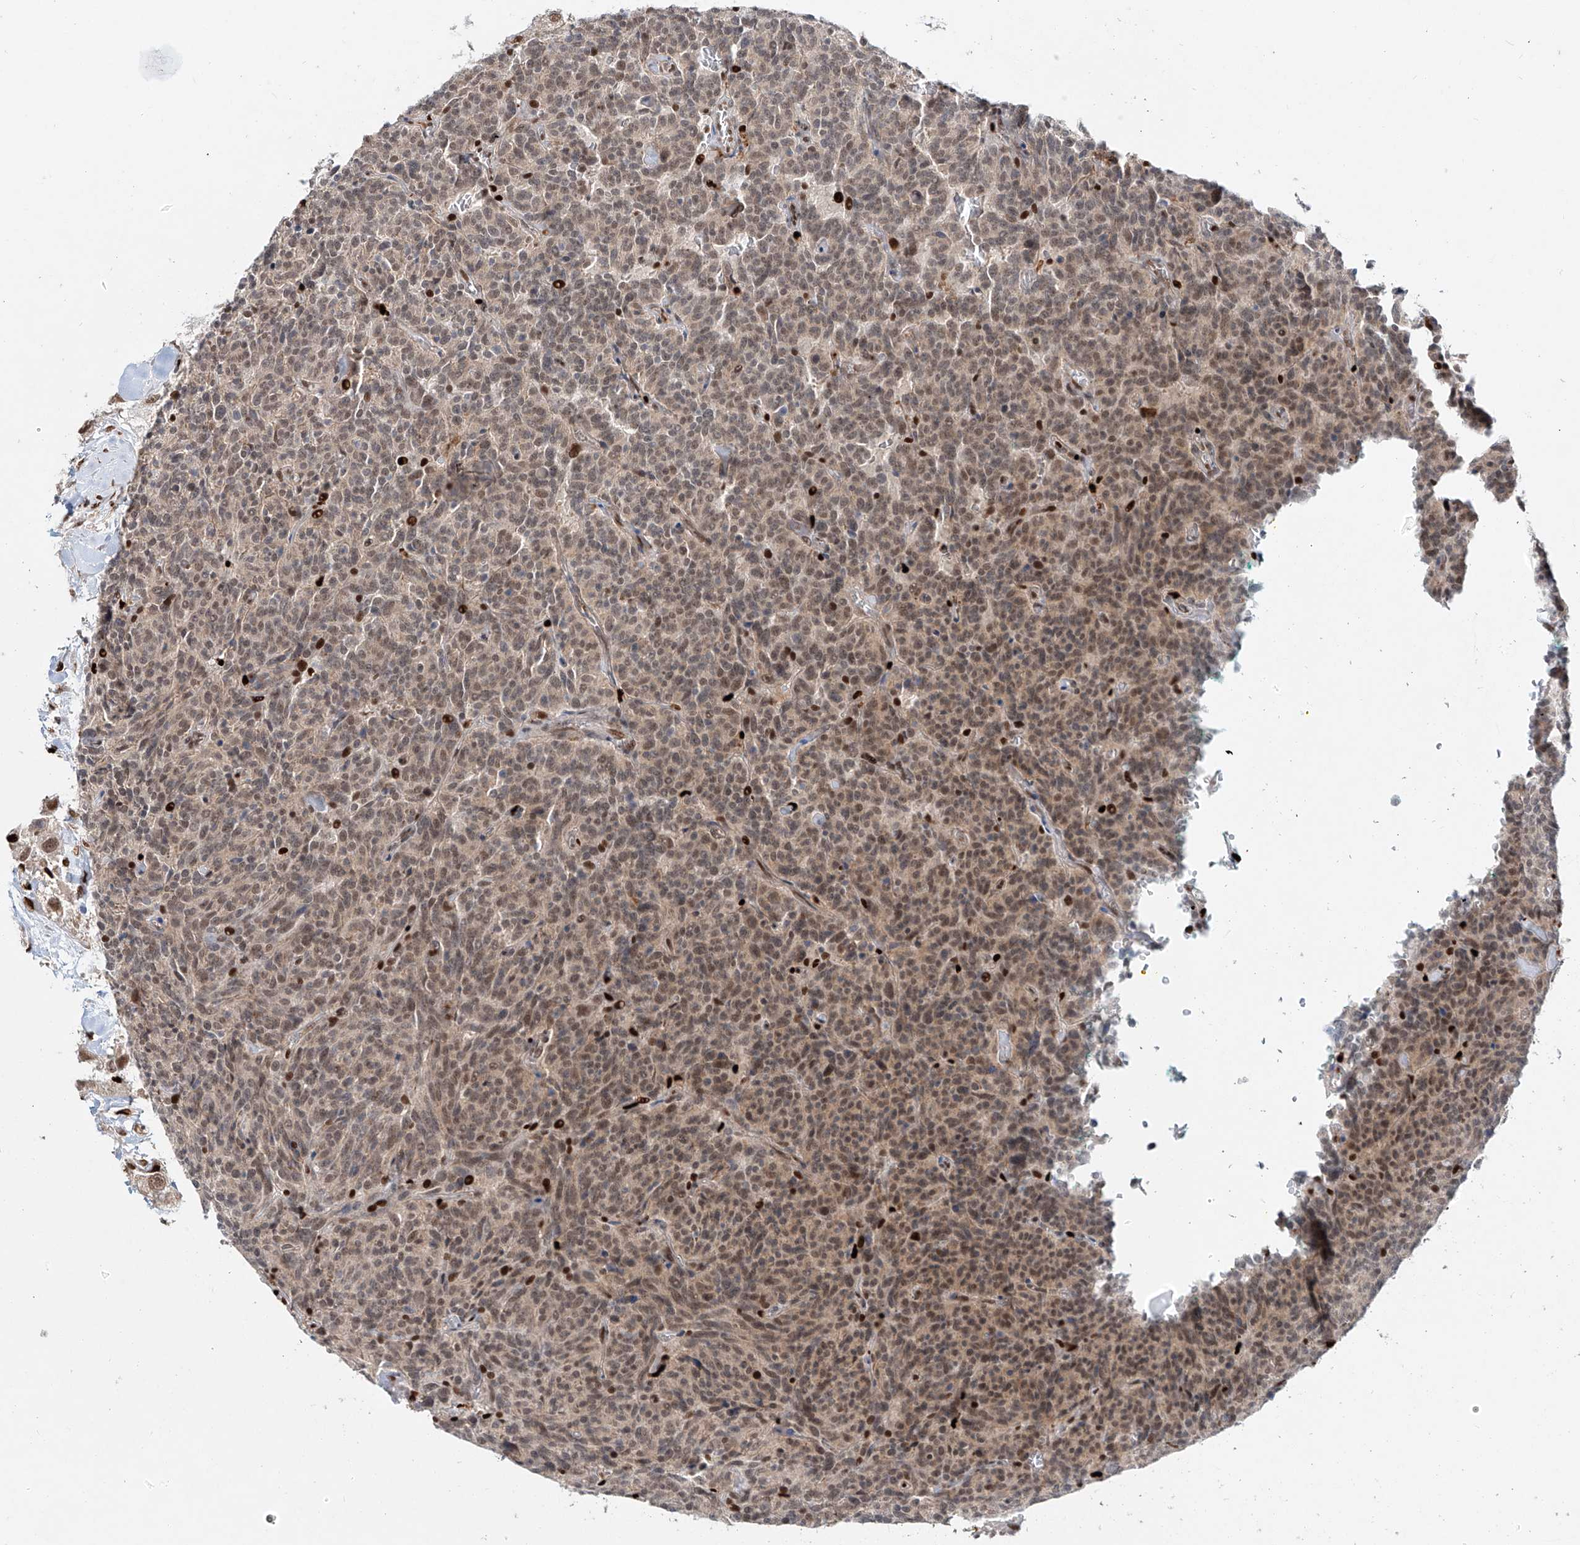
{"staining": {"intensity": "weak", "quantity": "25%-75%", "location": "nuclear"}, "tissue": "carcinoid", "cell_type": "Tumor cells", "image_type": "cancer", "snomed": [{"axis": "morphology", "description": "Carcinoid, malignant, NOS"}, {"axis": "topography", "description": "Lung"}], "caption": "Human carcinoid stained with a brown dye displays weak nuclear positive positivity in about 25%-75% of tumor cells.", "gene": "DZIP1L", "patient": {"sex": "female", "age": 46}}